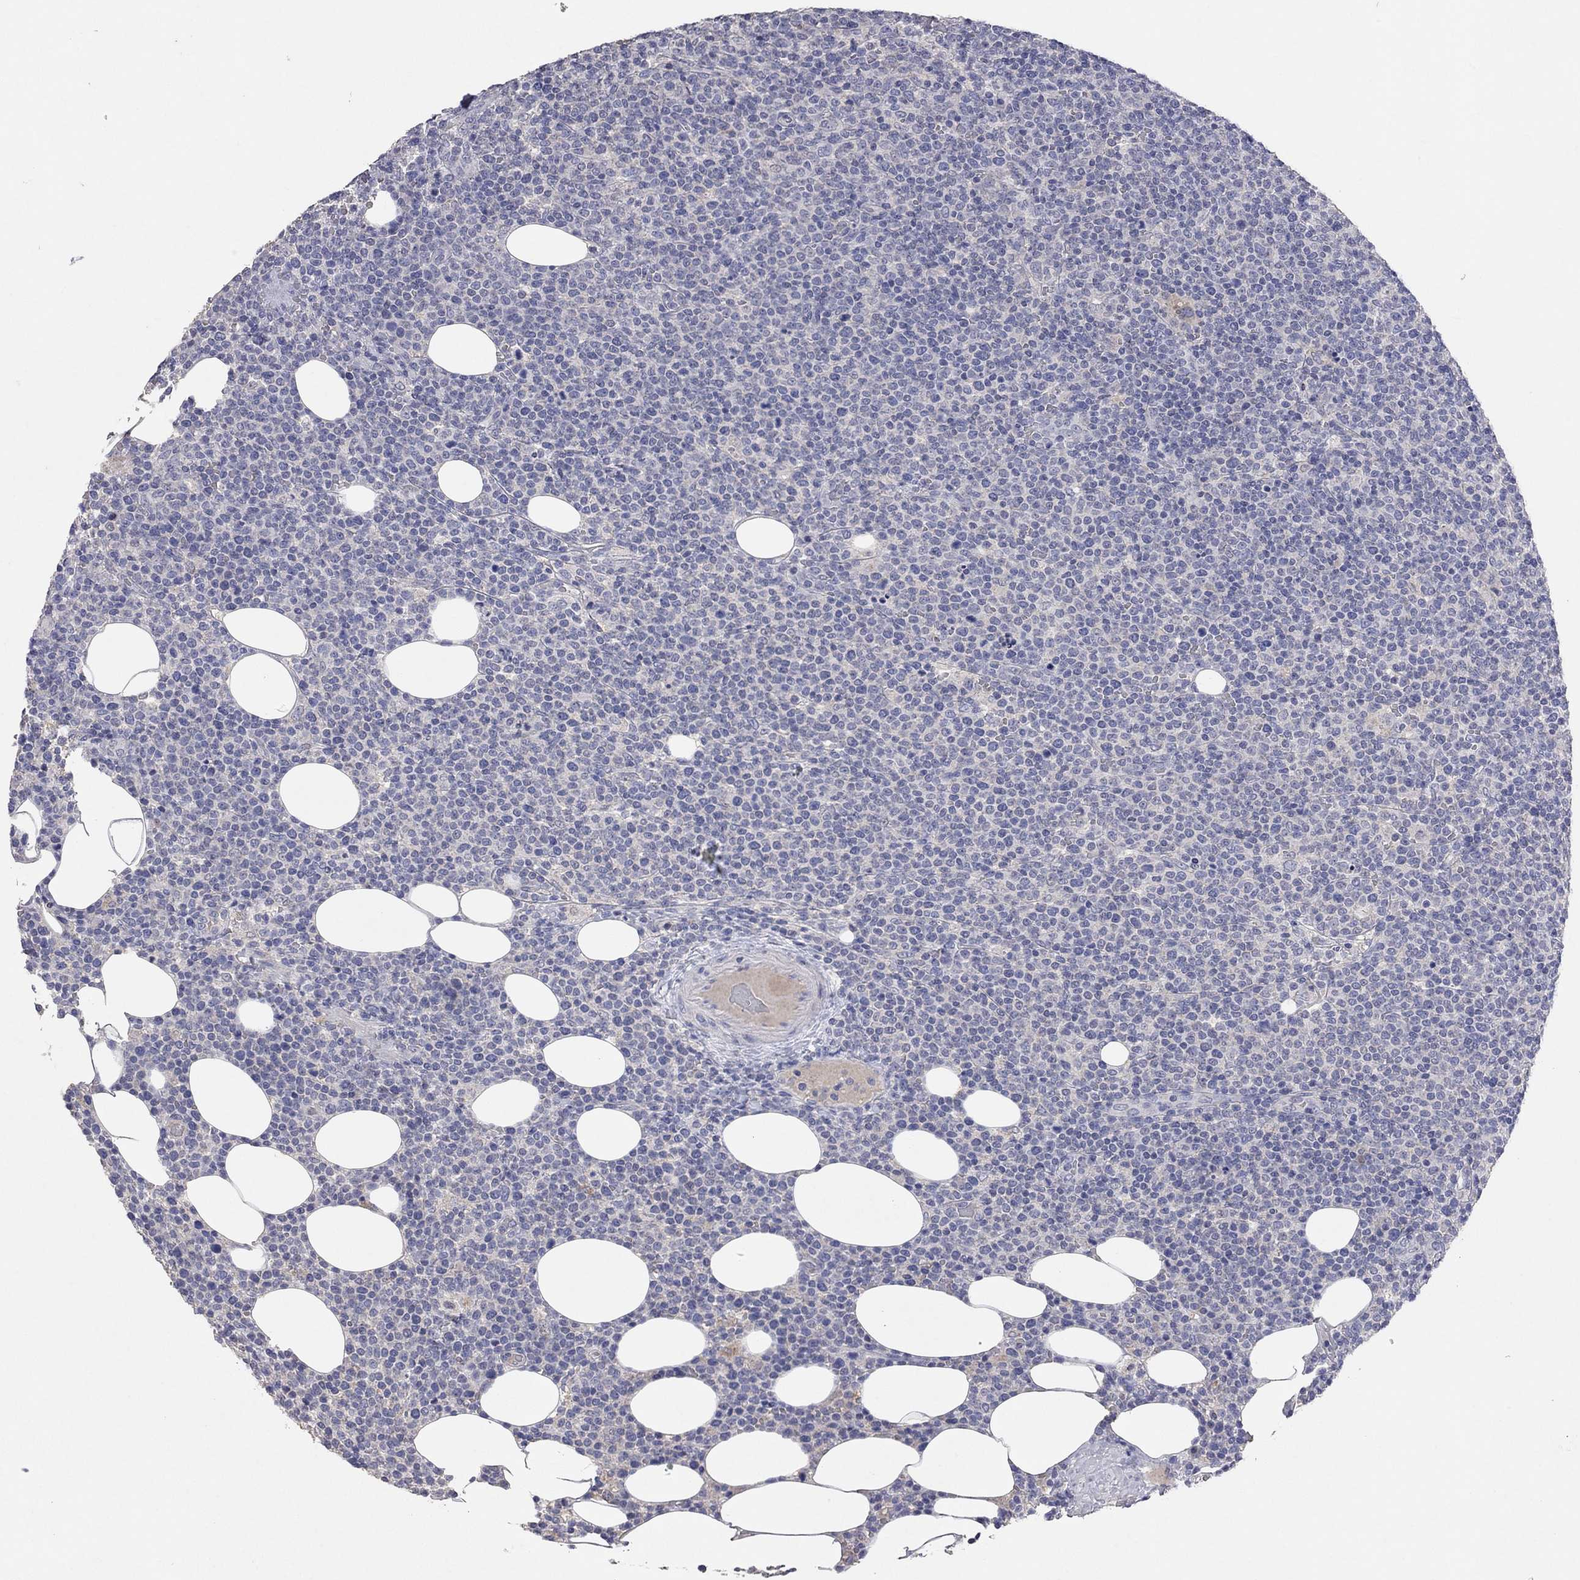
{"staining": {"intensity": "negative", "quantity": "none", "location": "none"}, "tissue": "lymphoma", "cell_type": "Tumor cells", "image_type": "cancer", "snomed": [{"axis": "morphology", "description": "Malignant lymphoma, non-Hodgkin's type, High grade"}, {"axis": "topography", "description": "Lymph node"}], "caption": "Protein analysis of malignant lymphoma, non-Hodgkin's type (high-grade) exhibits no significant expression in tumor cells.", "gene": "MMP13", "patient": {"sex": "male", "age": 61}}